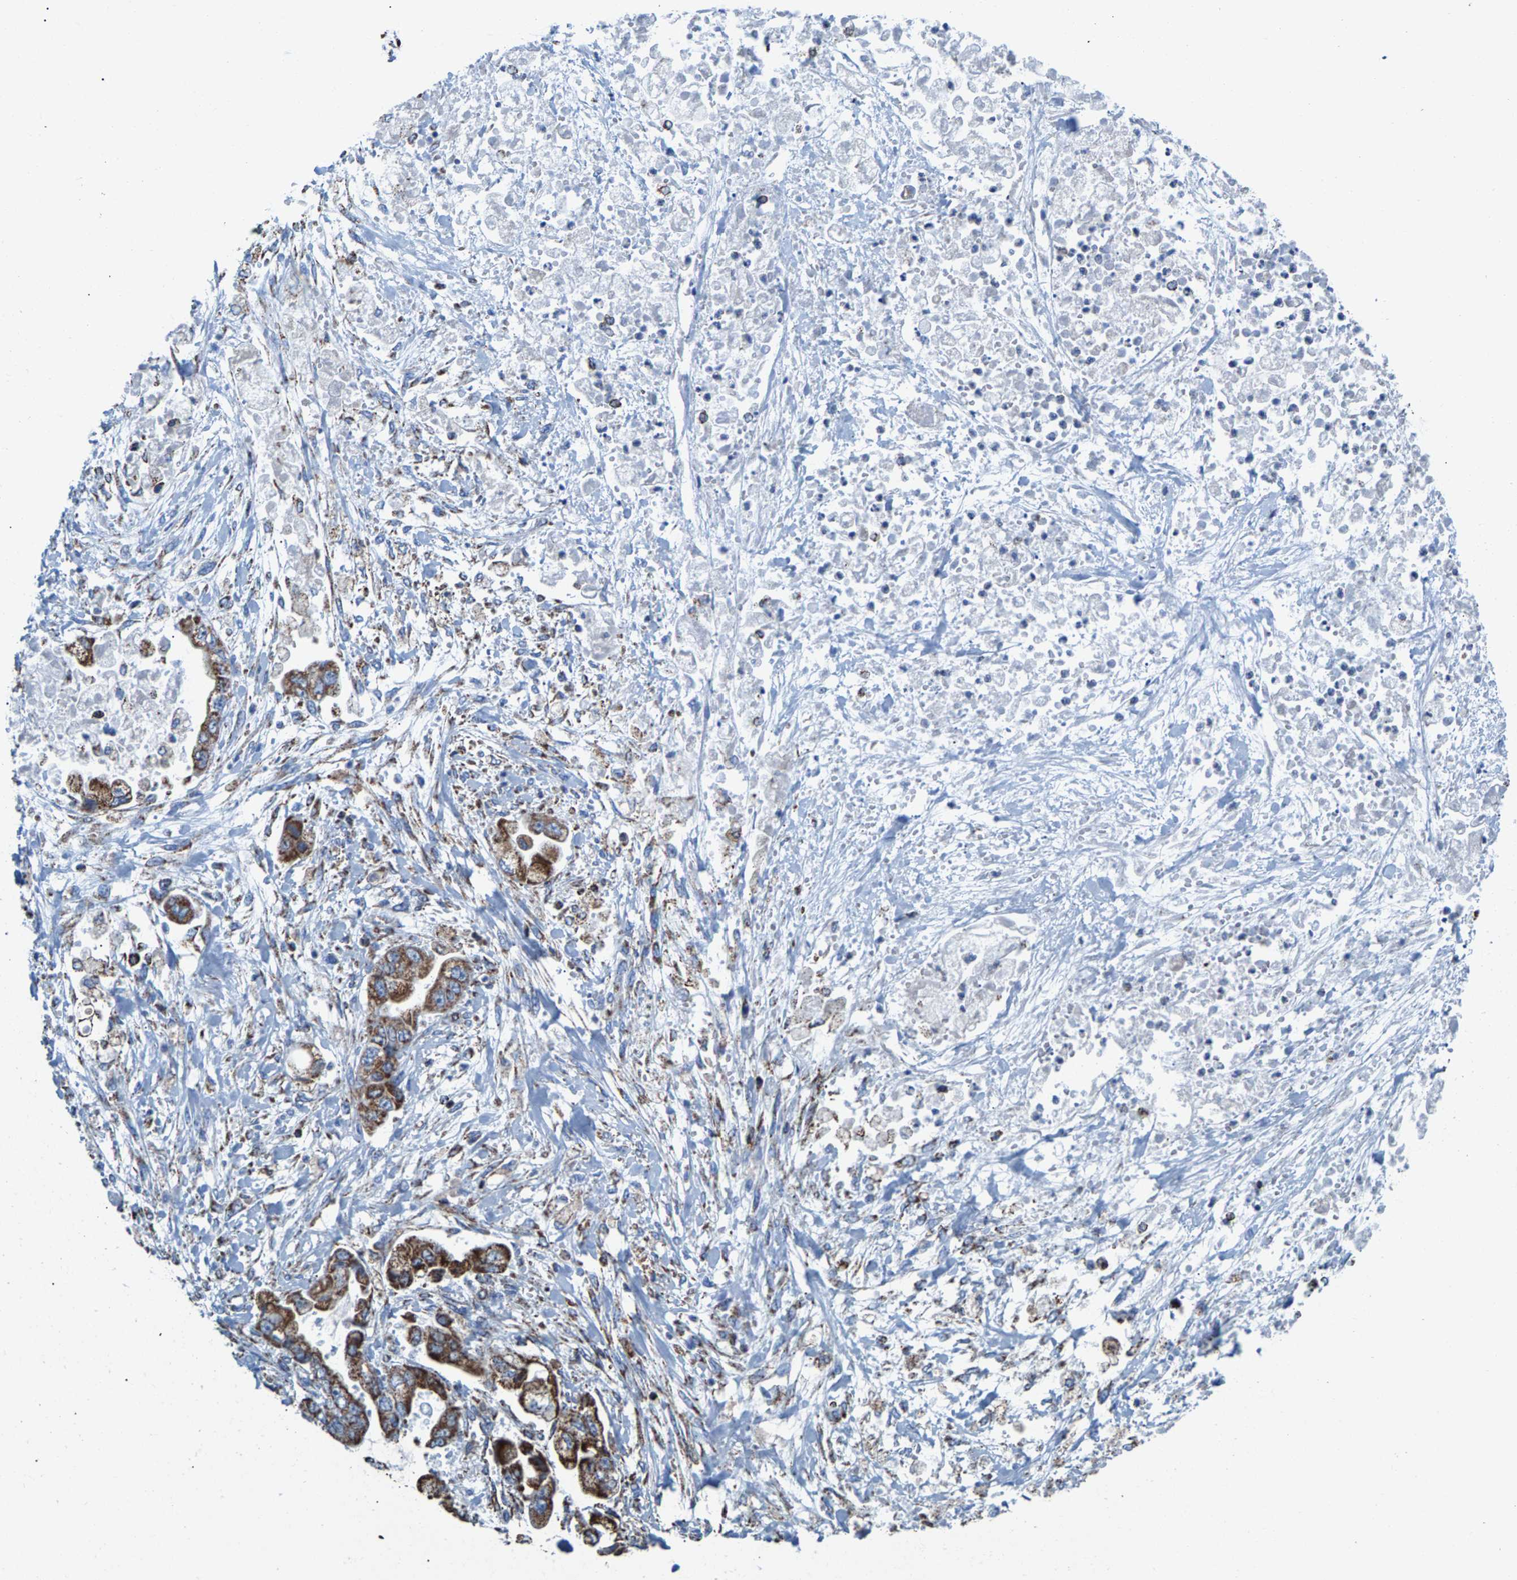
{"staining": {"intensity": "moderate", "quantity": ">75%", "location": "cytoplasmic/membranous"}, "tissue": "stomach cancer", "cell_type": "Tumor cells", "image_type": "cancer", "snomed": [{"axis": "morphology", "description": "Normal tissue, NOS"}, {"axis": "morphology", "description": "Adenocarcinoma, NOS"}, {"axis": "topography", "description": "Stomach"}], "caption": "High-power microscopy captured an immunohistochemistry (IHC) histopathology image of stomach adenocarcinoma, revealing moderate cytoplasmic/membranous expression in about >75% of tumor cells.", "gene": "ECHS1", "patient": {"sex": "male", "age": 62}}